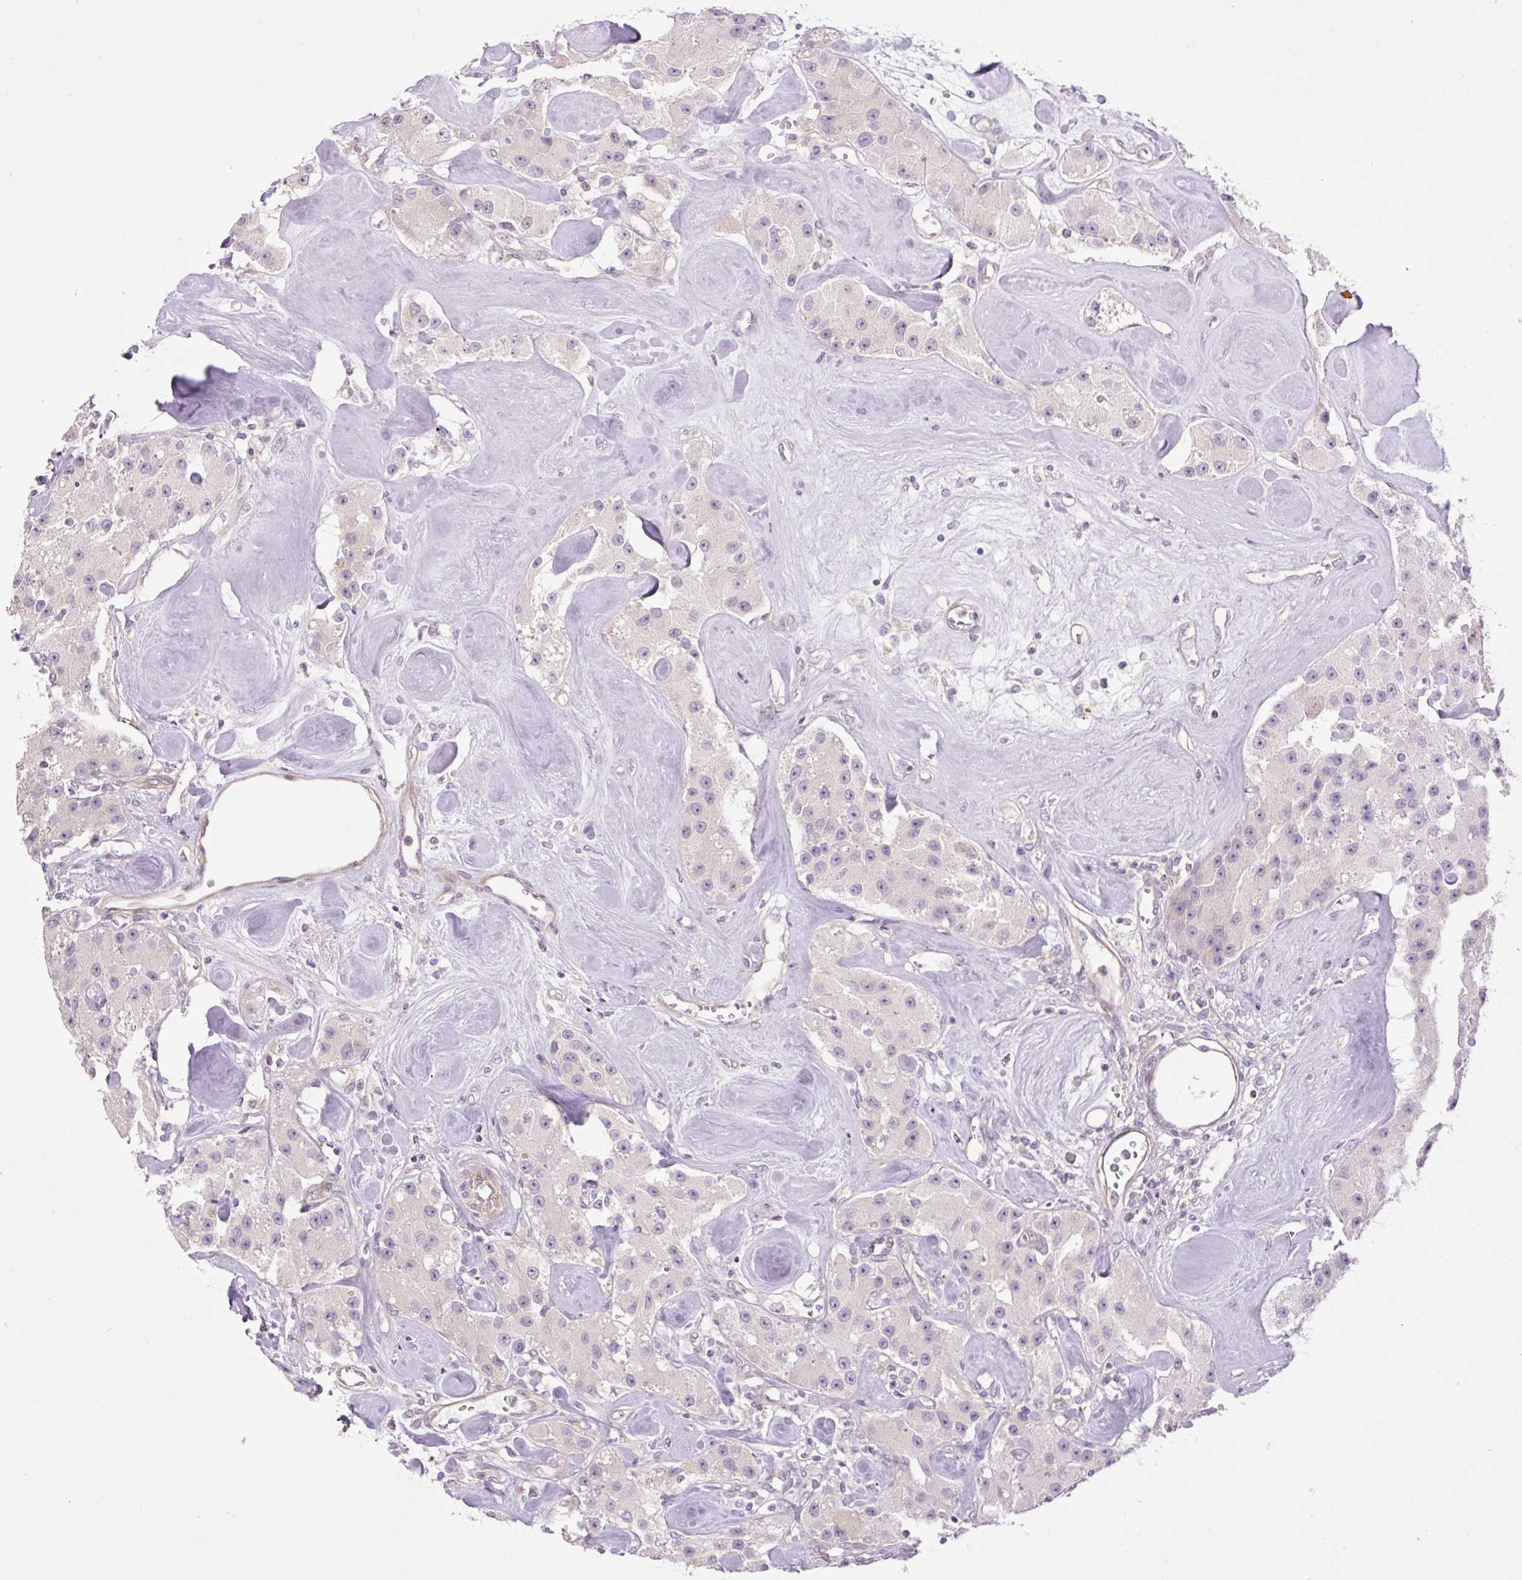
{"staining": {"intensity": "negative", "quantity": "none", "location": "none"}, "tissue": "carcinoid", "cell_type": "Tumor cells", "image_type": "cancer", "snomed": [{"axis": "morphology", "description": "Carcinoid, malignant, NOS"}, {"axis": "topography", "description": "Pancreas"}], "caption": "Immunohistochemical staining of human carcinoid exhibits no significant positivity in tumor cells. The staining was performed using DAB to visualize the protein expression in brown, while the nuclei were stained in blue with hematoxylin (Magnification: 20x).", "gene": "GRID2", "patient": {"sex": "male", "age": 41}}